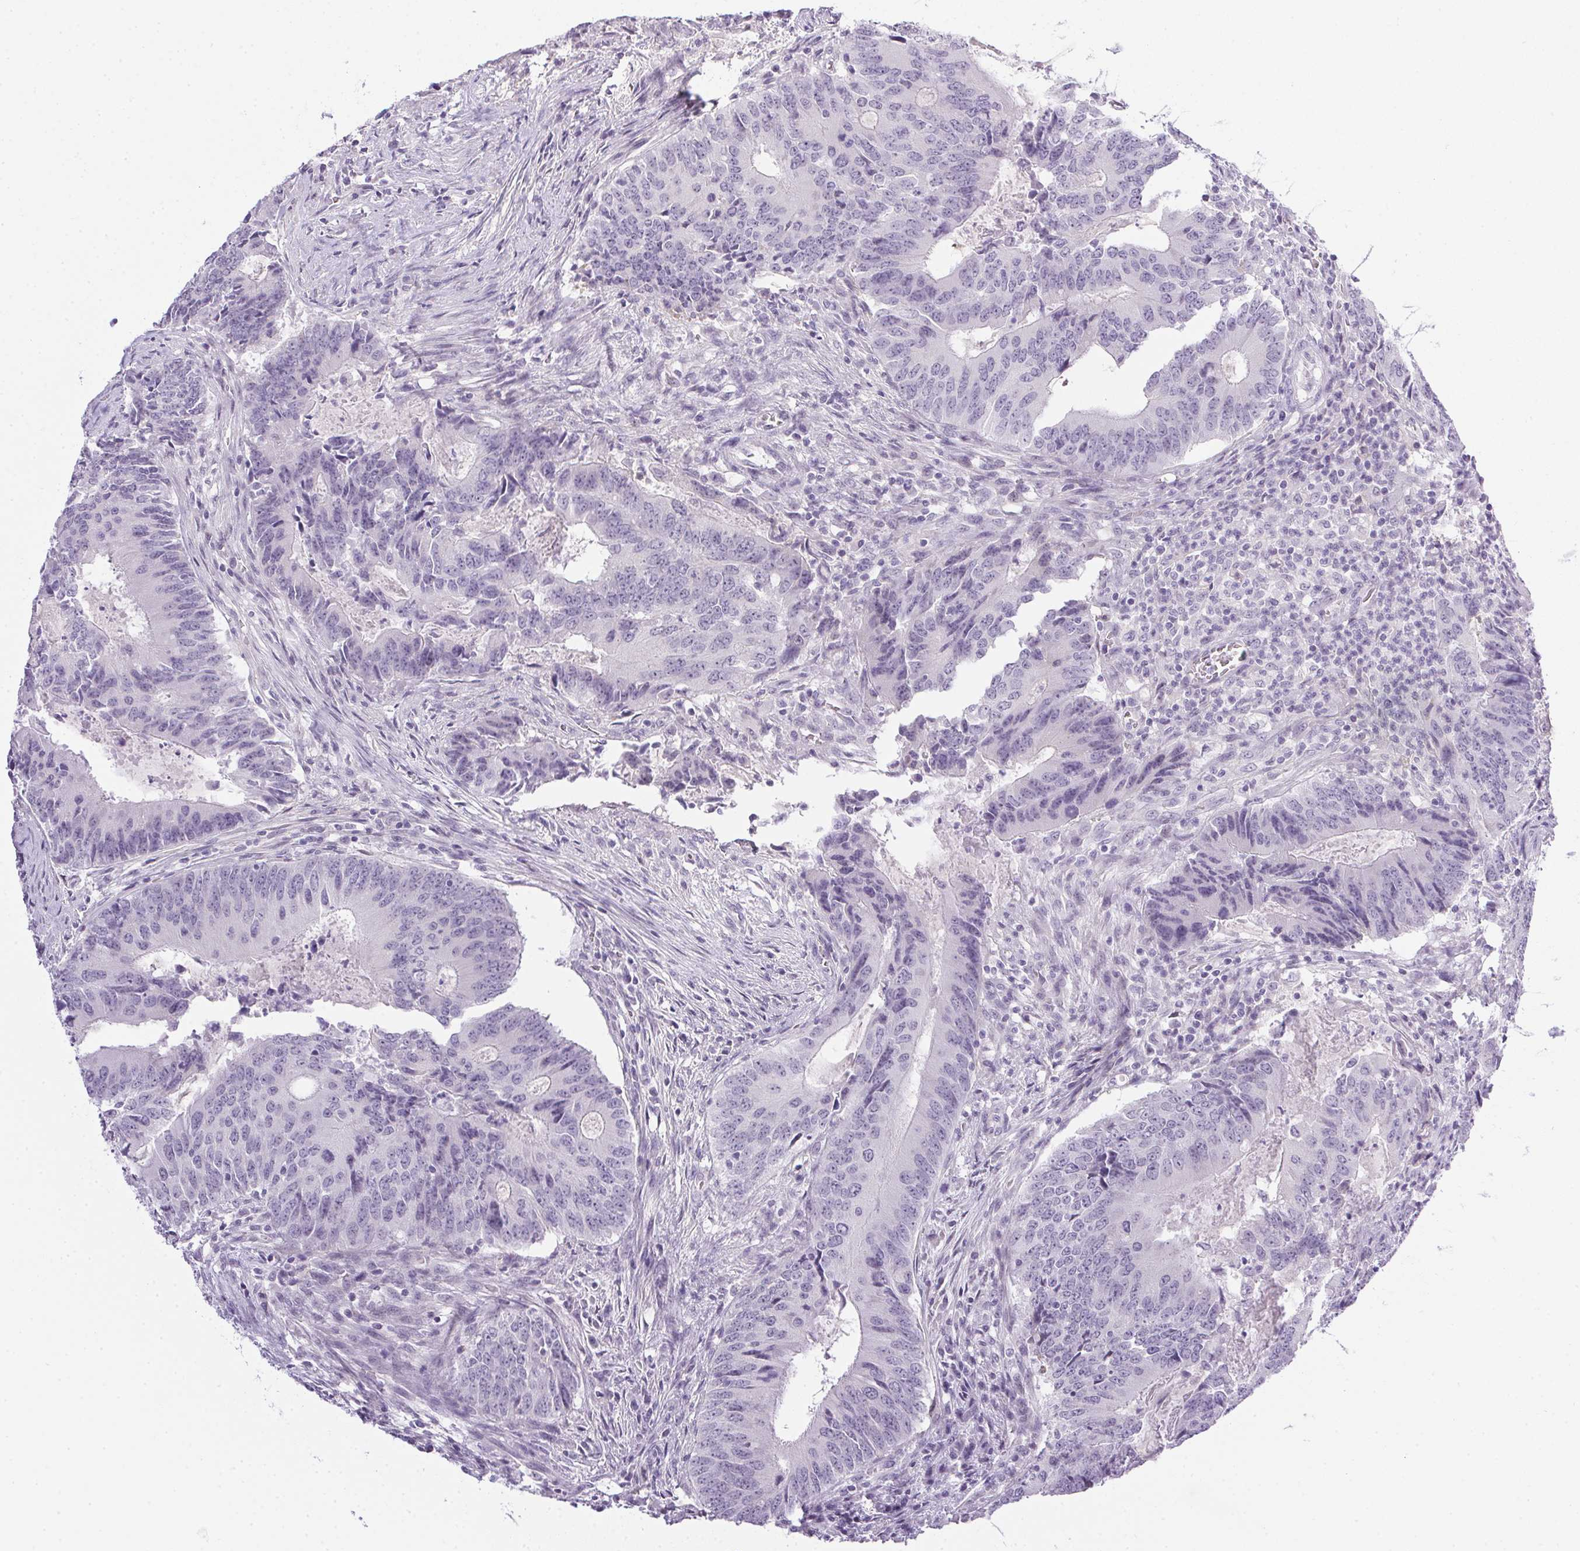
{"staining": {"intensity": "negative", "quantity": "none", "location": "none"}, "tissue": "colorectal cancer", "cell_type": "Tumor cells", "image_type": "cancer", "snomed": [{"axis": "morphology", "description": "Adenocarcinoma, NOS"}, {"axis": "topography", "description": "Colon"}], "caption": "Immunohistochemical staining of human colorectal adenocarcinoma shows no significant expression in tumor cells.", "gene": "PRL", "patient": {"sex": "male", "age": 67}}